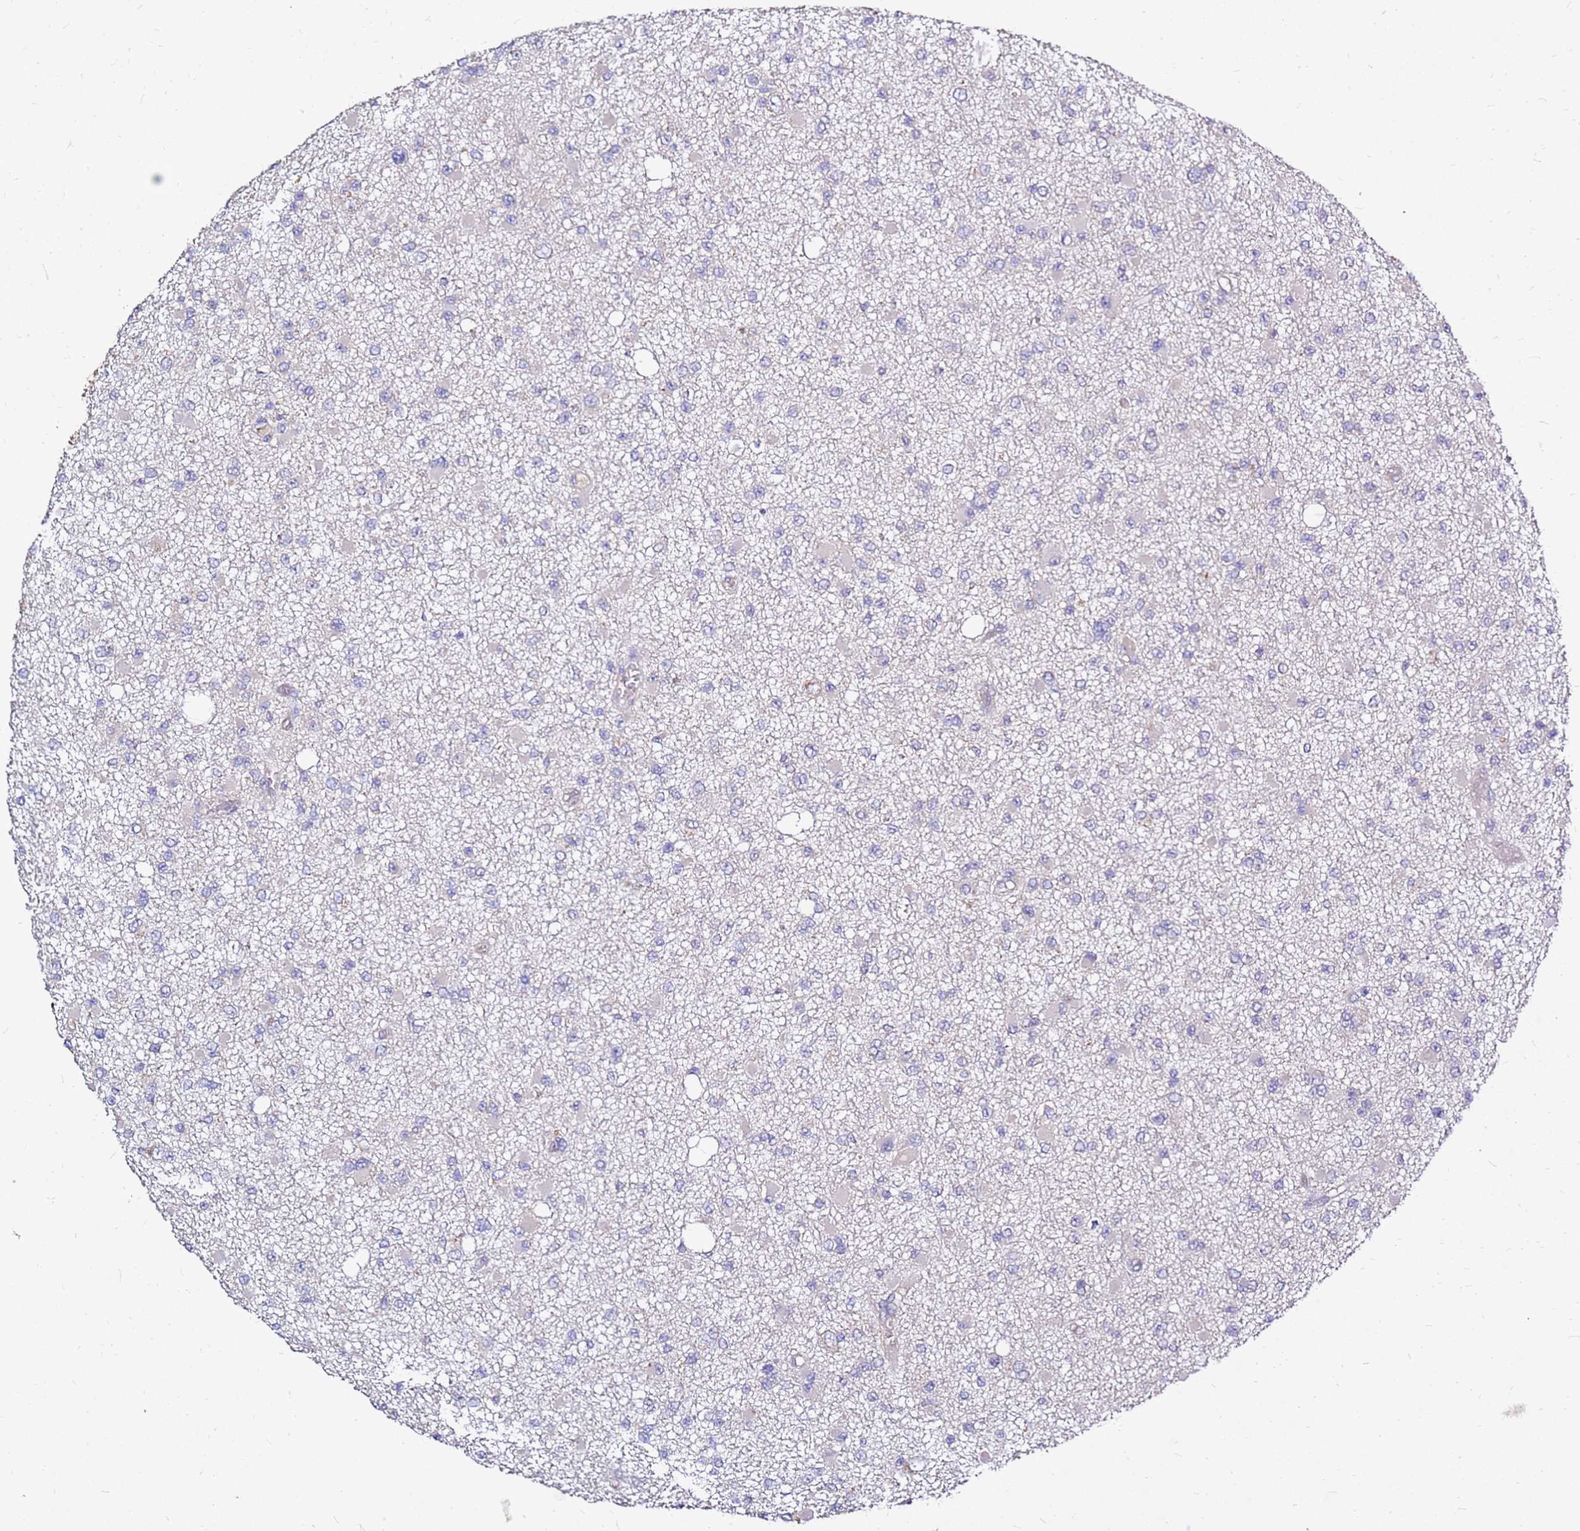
{"staining": {"intensity": "negative", "quantity": "none", "location": "none"}, "tissue": "glioma", "cell_type": "Tumor cells", "image_type": "cancer", "snomed": [{"axis": "morphology", "description": "Glioma, malignant, Low grade"}, {"axis": "topography", "description": "Brain"}], "caption": "There is no significant positivity in tumor cells of malignant glioma (low-grade). (Immunohistochemistry, brightfield microscopy, high magnification).", "gene": "EXD3", "patient": {"sex": "female", "age": 22}}